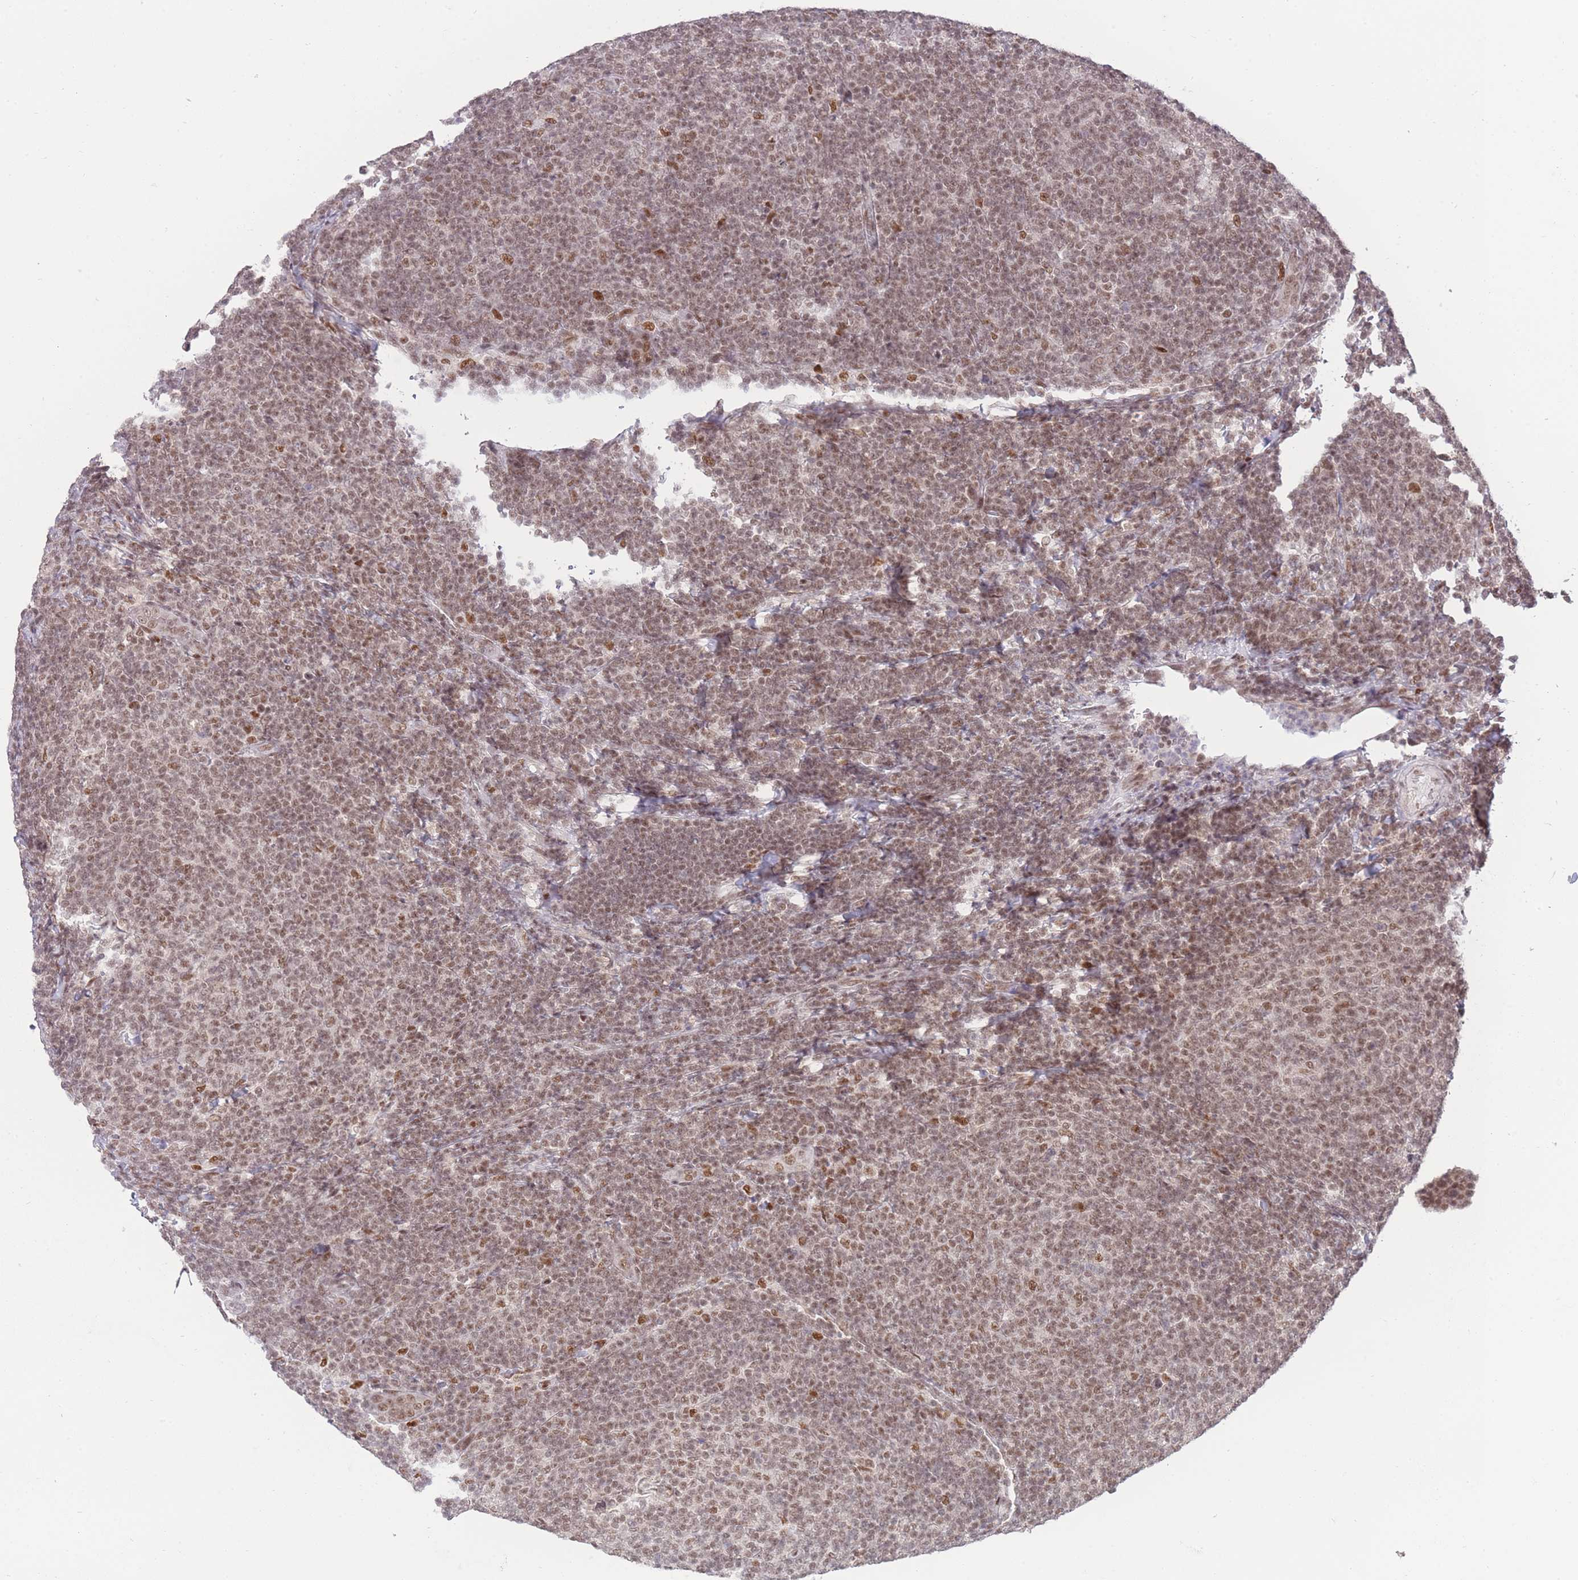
{"staining": {"intensity": "moderate", "quantity": ">75%", "location": "nuclear"}, "tissue": "lymphoma", "cell_type": "Tumor cells", "image_type": "cancer", "snomed": [{"axis": "morphology", "description": "Malignant lymphoma, non-Hodgkin's type, Low grade"}, {"axis": "topography", "description": "Lymph node"}], "caption": "An immunohistochemistry photomicrograph of neoplastic tissue is shown. Protein staining in brown highlights moderate nuclear positivity in lymphoma within tumor cells.", "gene": "CARD8", "patient": {"sex": "male", "age": 66}}